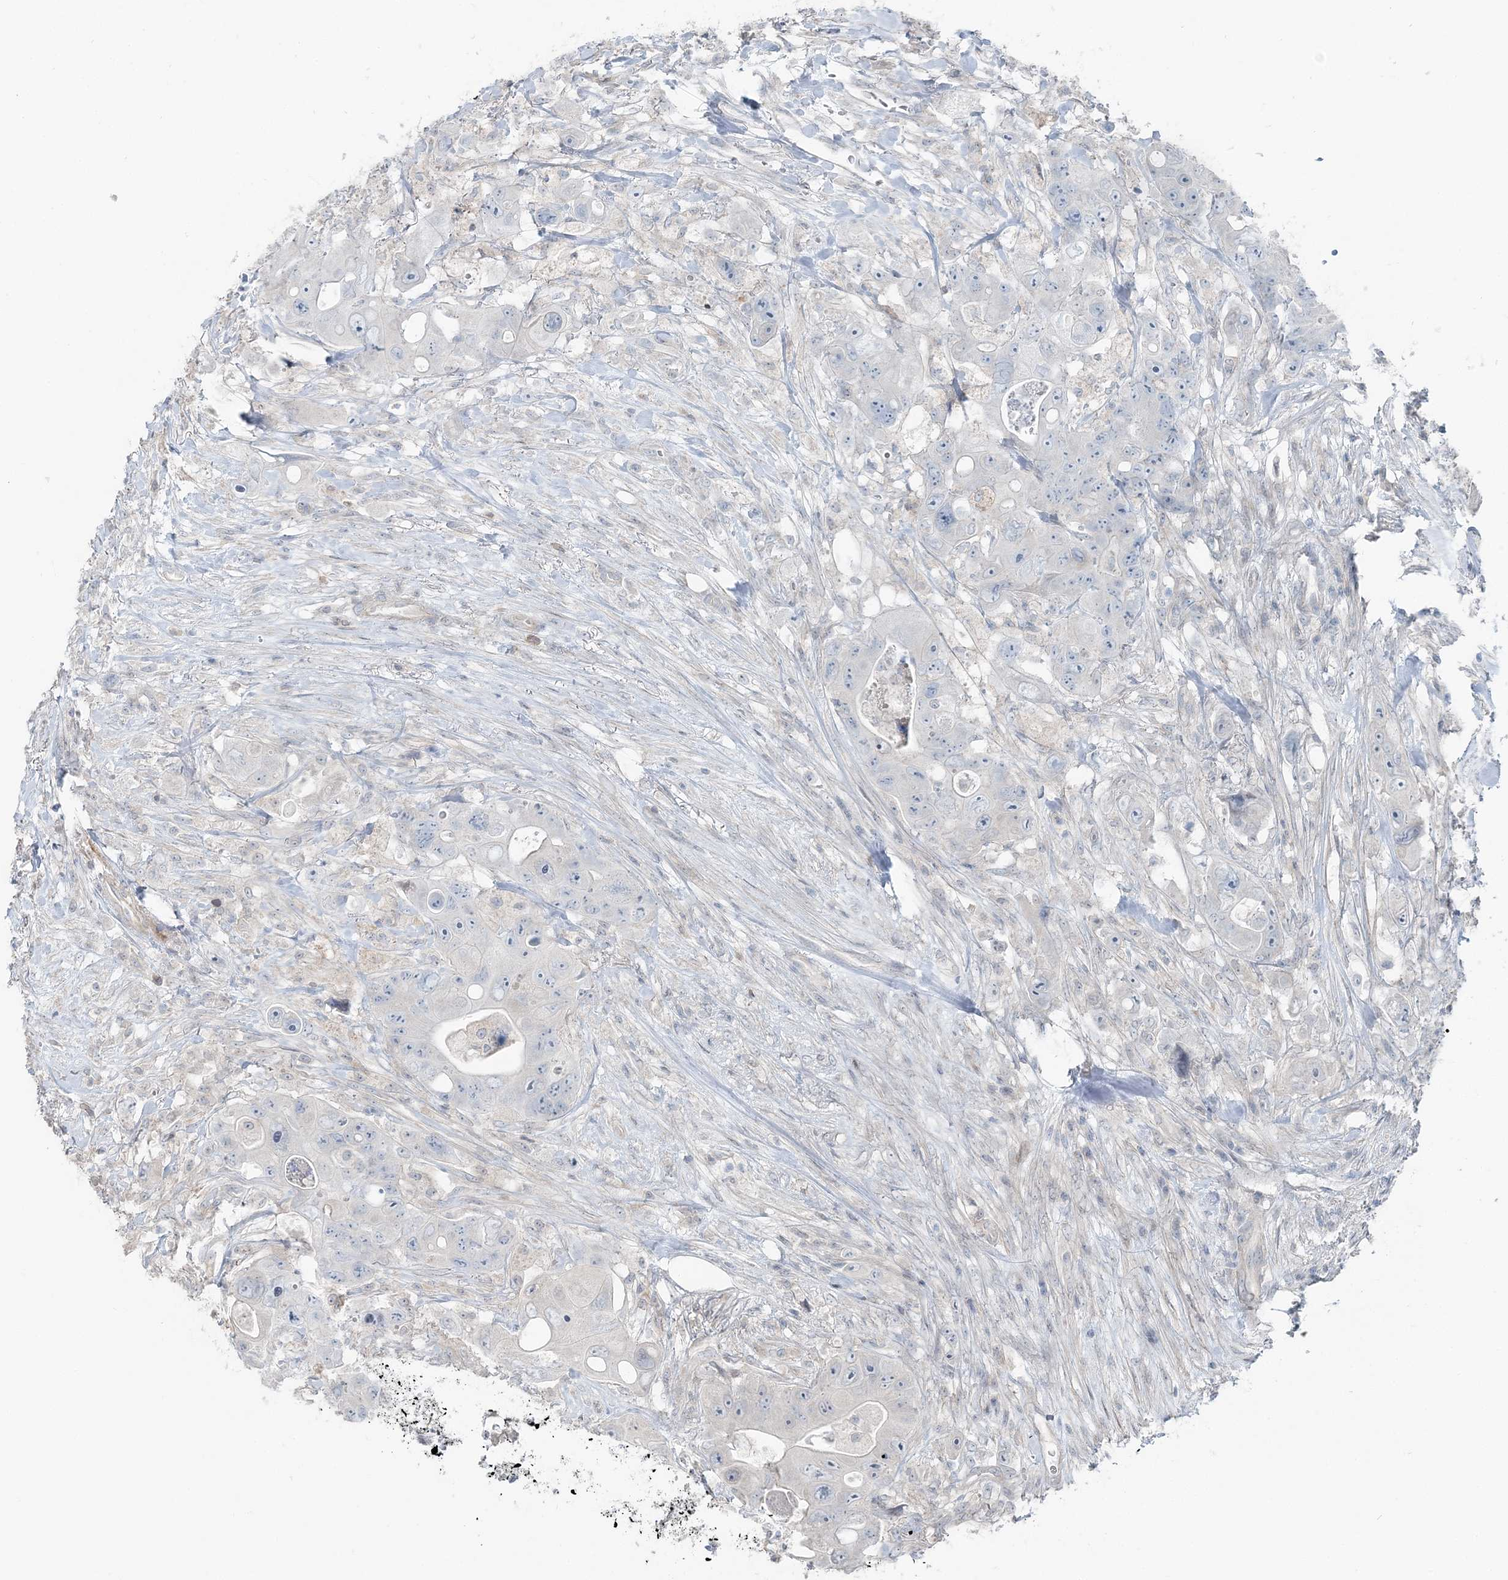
{"staining": {"intensity": "negative", "quantity": "none", "location": "none"}, "tissue": "colorectal cancer", "cell_type": "Tumor cells", "image_type": "cancer", "snomed": [{"axis": "morphology", "description": "Adenocarcinoma, NOS"}, {"axis": "topography", "description": "Colon"}], "caption": "This micrograph is of adenocarcinoma (colorectal) stained with IHC to label a protein in brown with the nuclei are counter-stained blue. There is no expression in tumor cells.", "gene": "FBXL17", "patient": {"sex": "female", "age": 46}}